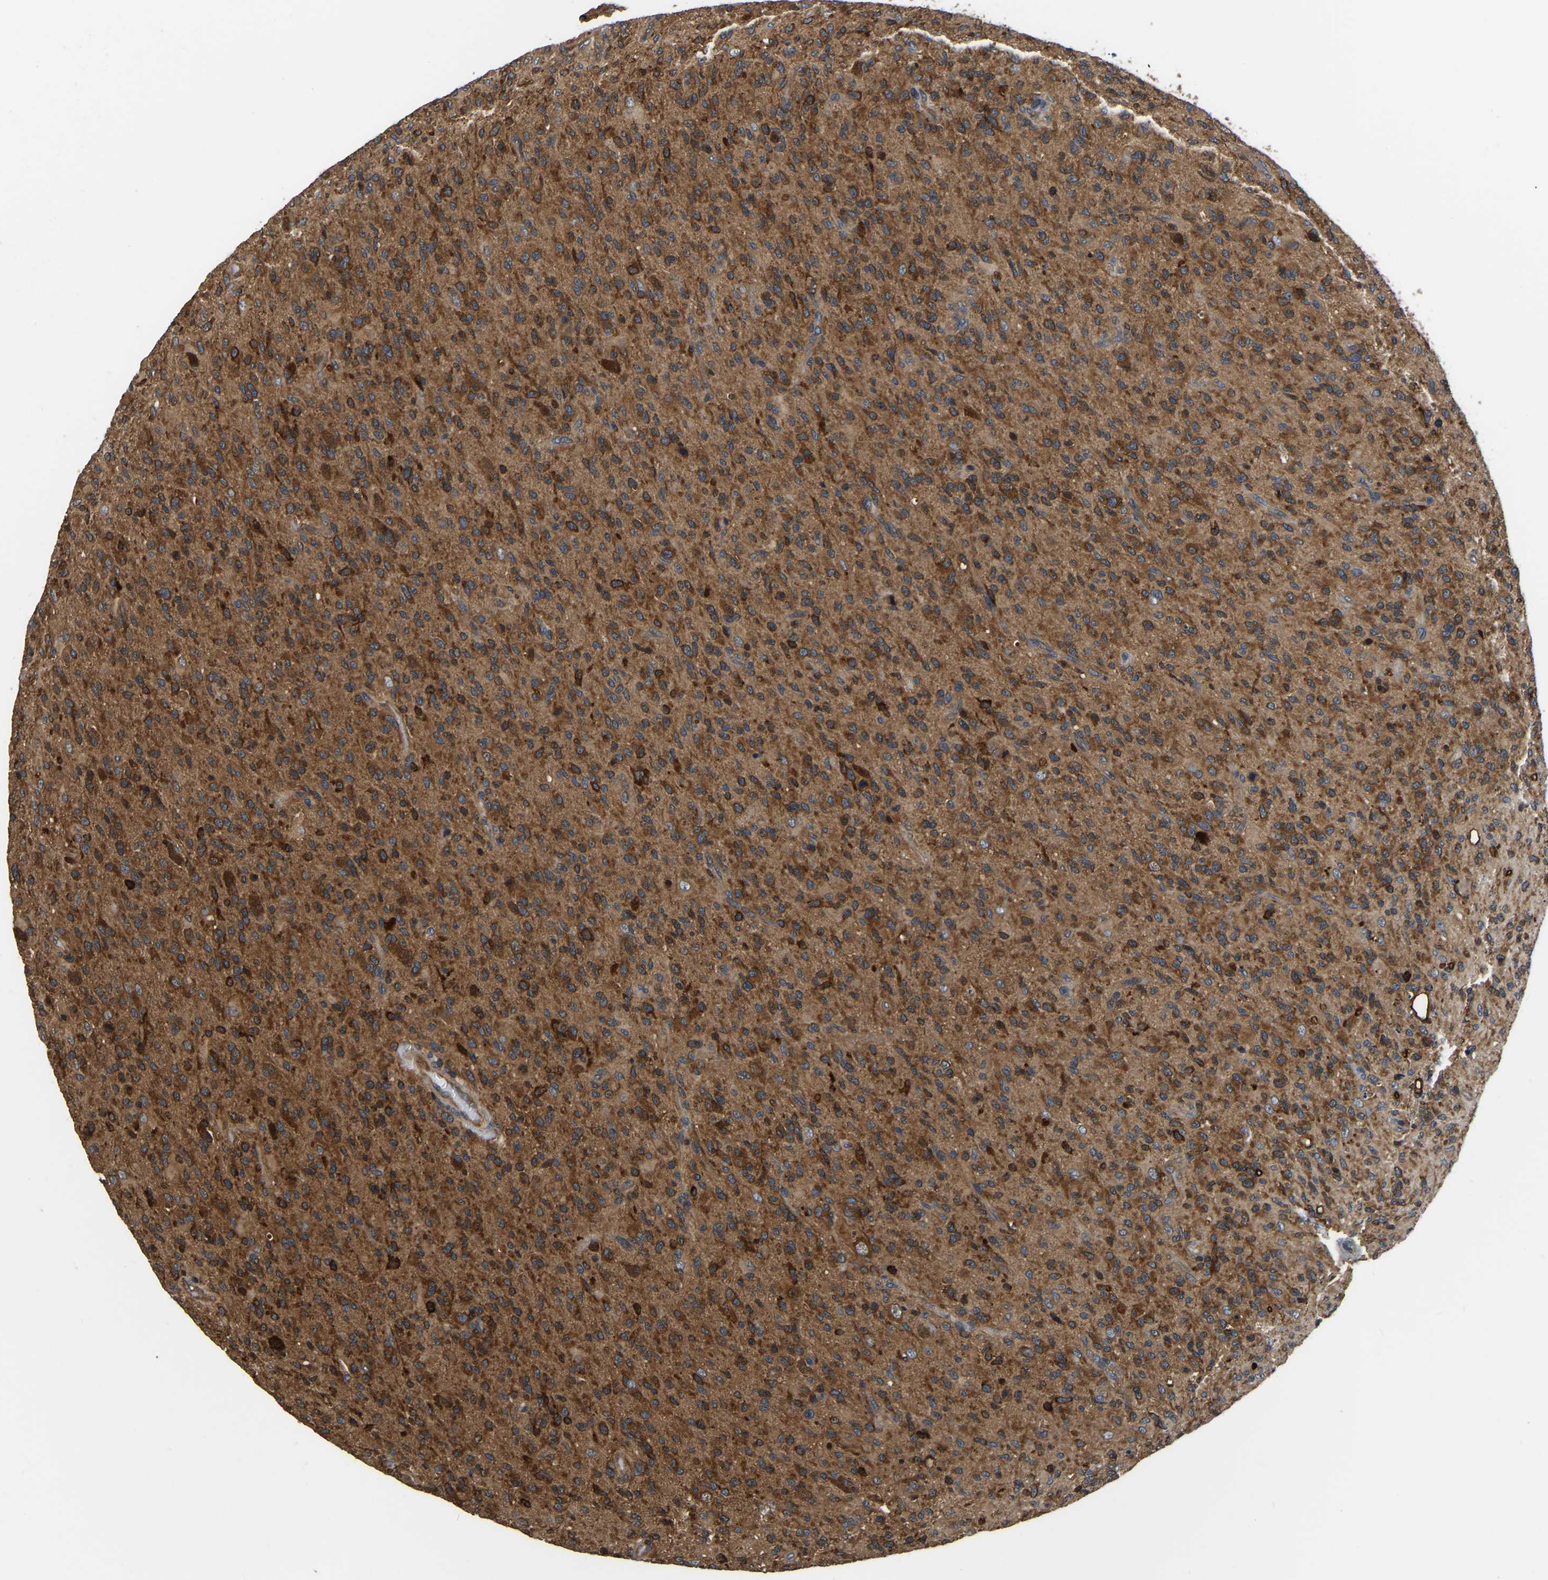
{"staining": {"intensity": "strong", "quantity": ">75%", "location": "cytoplasmic/membranous"}, "tissue": "glioma", "cell_type": "Tumor cells", "image_type": "cancer", "snomed": [{"axis": "morphology", "description": "Glioma, malignant, High grade"}, {"axis": "topography", "description": "Brain"}], "caption": "IHC micrograph of human glioma stained for a protein (brown), which shows high levels of strong cytoplasmic/membranous staining in approximately >75% of tumor cells.", "gene": "GARS1", "patient": {"sex": "male", "age": 71}}